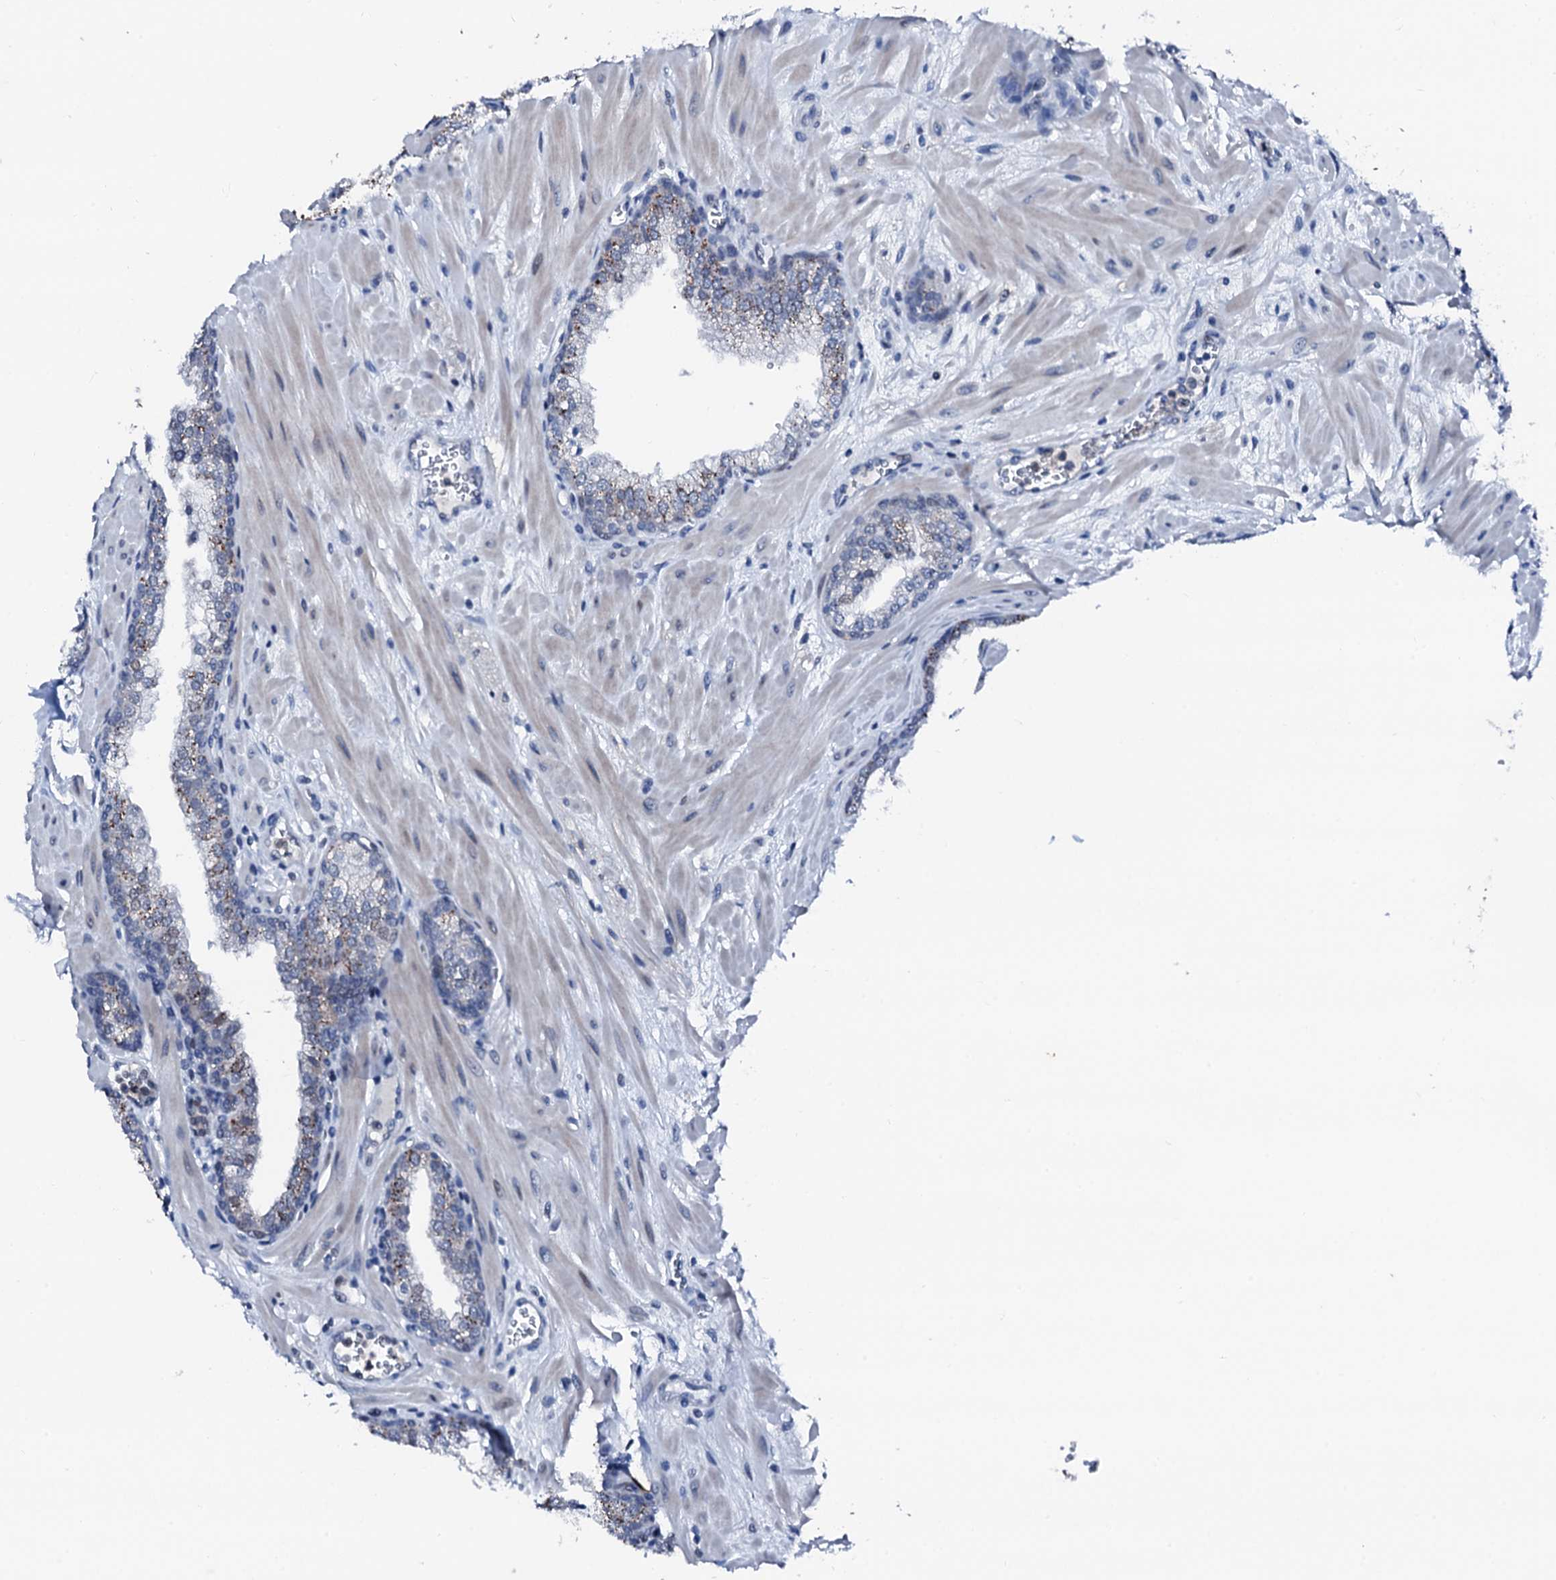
{"staining": {"intensity": "negative", "quantity": "none", "location": "none"}, "tissue": "prostate", "cell_type": "Glandular cells", "image_type": "normal", "snomed": [{"axis": "morphology", "description": "Normal tissue, NOS"}, {"axis": "topography", "description": "Prostate"}], "caption": "Immunohistochemistry (IHC) micrograph of normal human prostate stained for a protein (brown), which demonstrates no positivity in glandular cells.", "gene": "TRAFD1", "patient": {"sex": "male", "age": 60}}